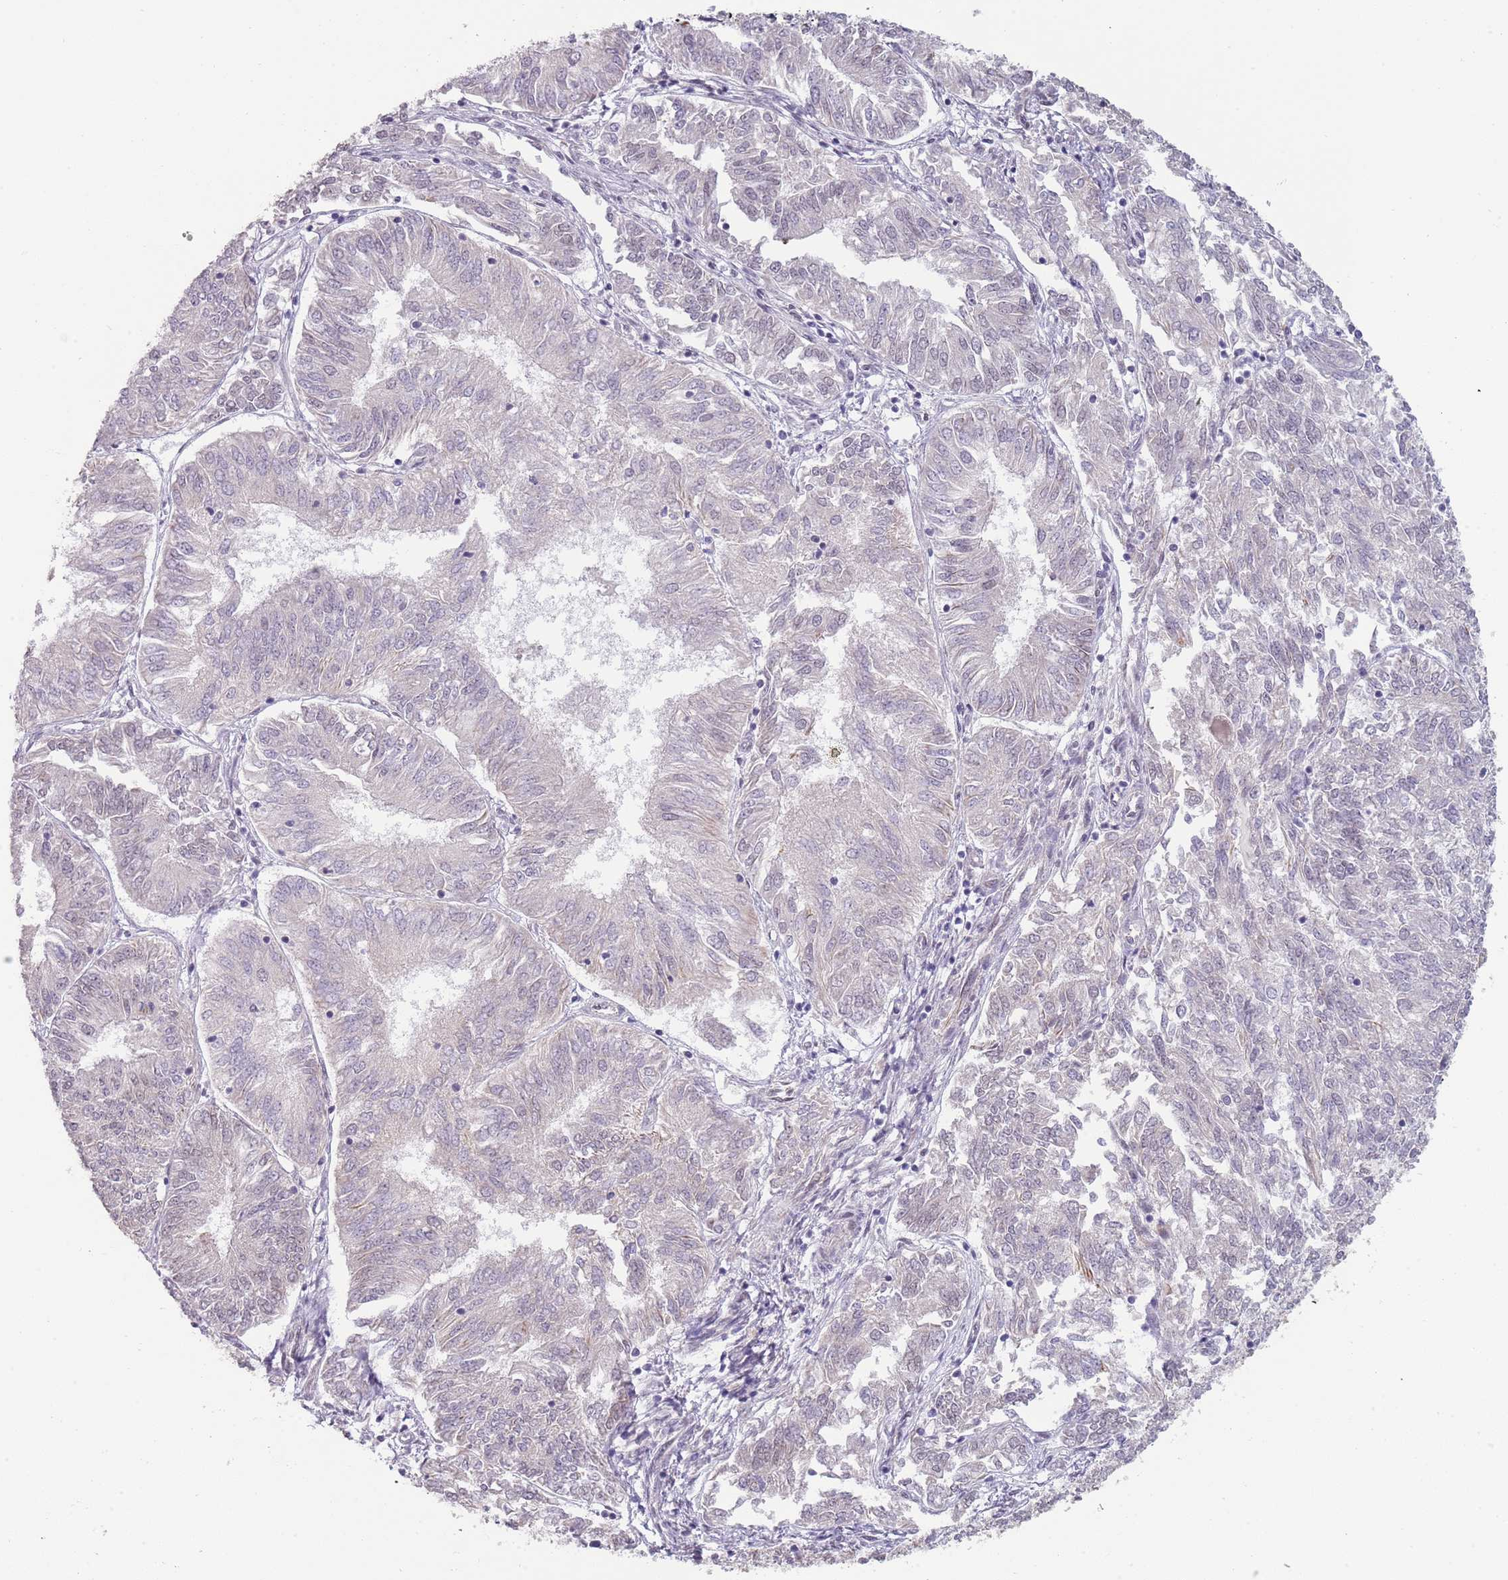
{"staining": {"intensity": "negative", "quantity": "none", "location": "none"}, "tissue": "endometrial cancer", "cell_type": "Tumor cells", "image_type": "cancer", "snomed": [{"axis": "morphology", "description": "Adenocarcinoma, NOS"}, {"axis": "topography", "description": "Endometrium"}], "caption": "Tumor cells show no significant positivity in endometrial cancer (adenocarcinoma).", "gene": "NBPF3", "patient": {"sex": "female", "age": 58}}